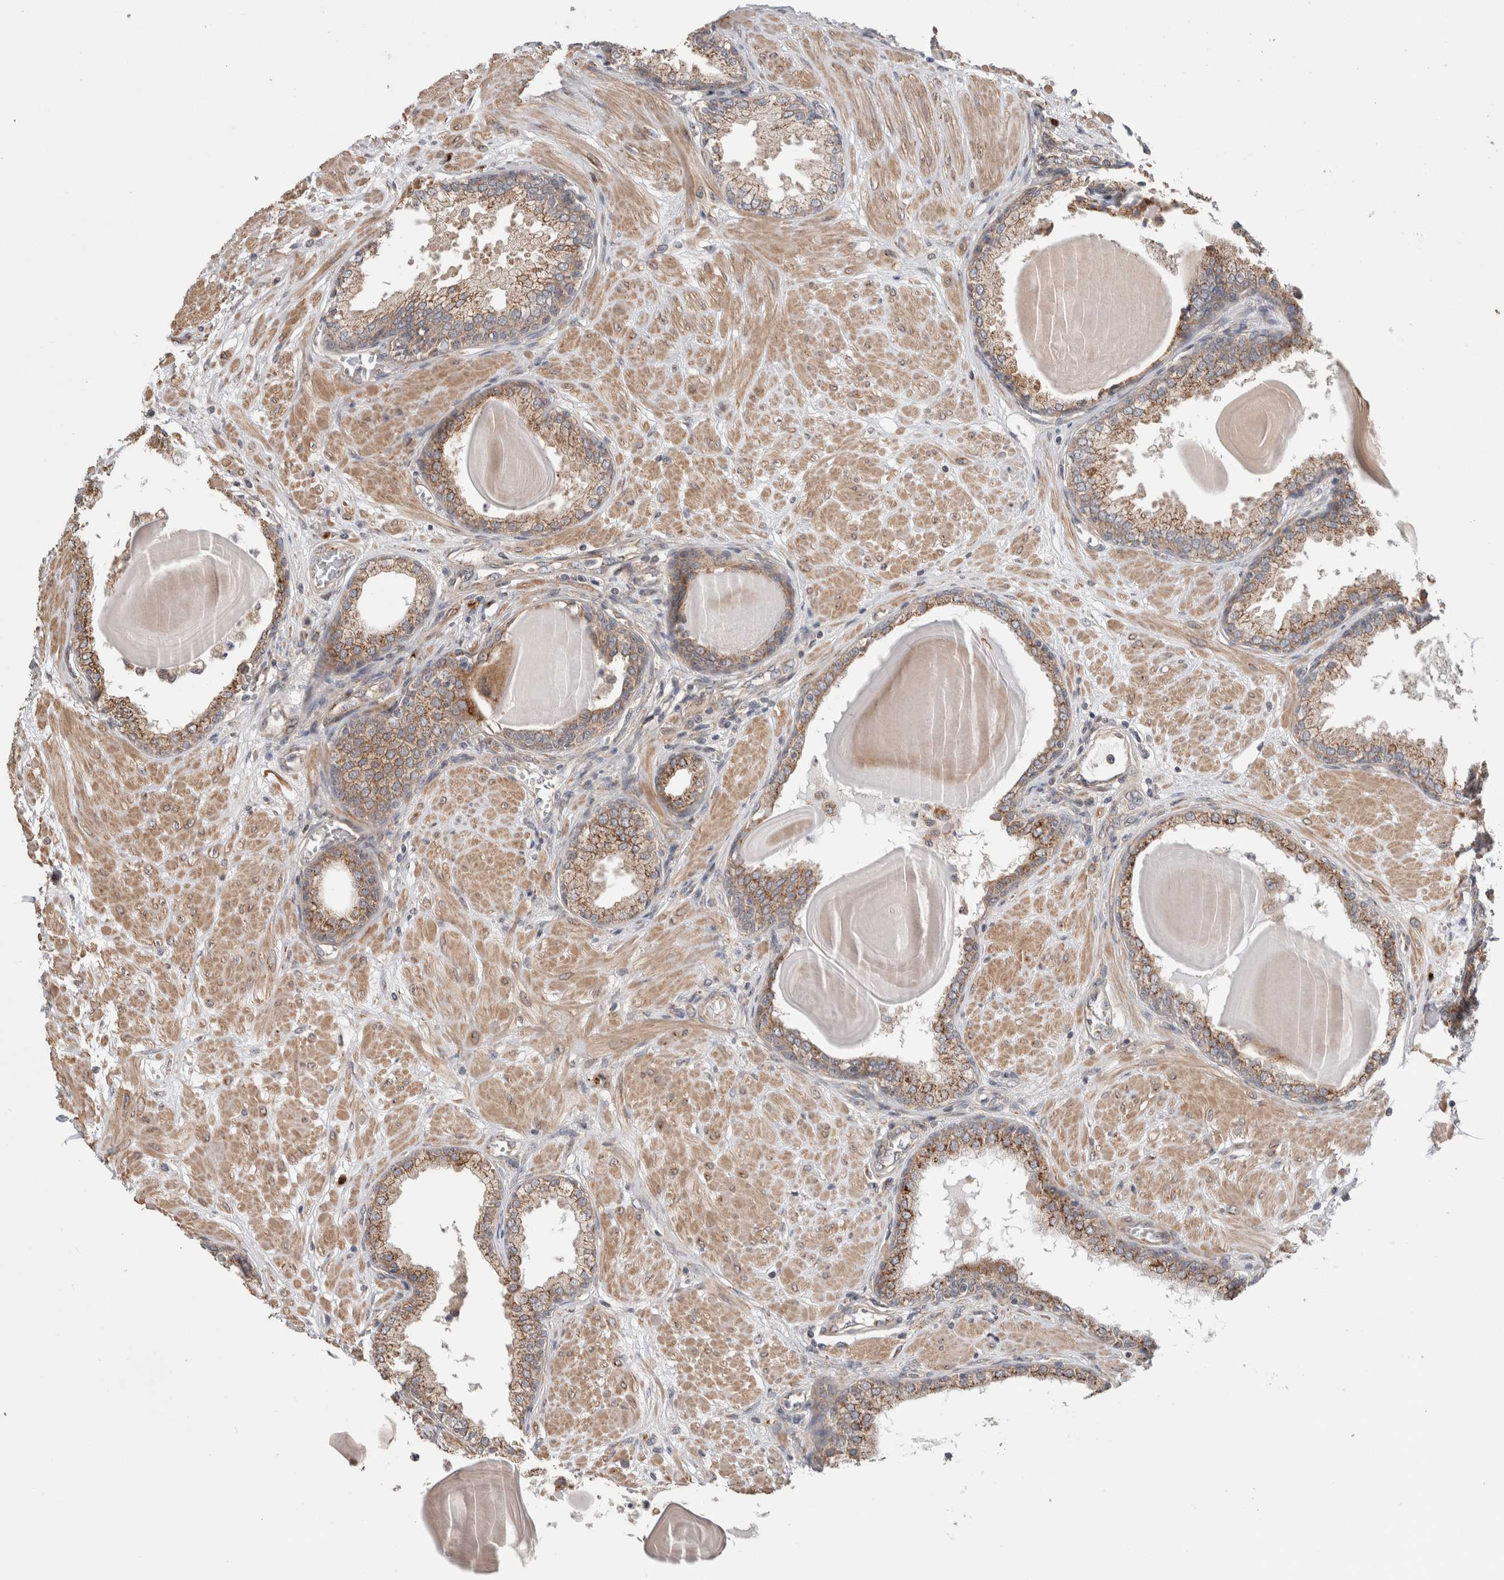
{"staining": {"intensity": "moderate", "quantity": ">75%", "location": "cytoplasmic/membranous"}, "tissue": "prostate", "cell_type": "Glandular cells", "image_type": "normal", "snomed": [{"axis": "morphology", "description": "Normal tissue, NOS"}, {"axis": "topography", "description": "Prostate"}], "caption": "An immunohistochemistry (IHC) photomicrograph of unremarkable tissue is shown. Protein staining in brown shows moderate cytoplasmic/membranous positivity in prostate within glandular cells. The staining is performed using DAB brown chromogen to label protein expression. The nuclei are counter-stained blue using hematoxylin.", "gene": "TRIM5", "patient": {"sex": "male", "age": 51}}